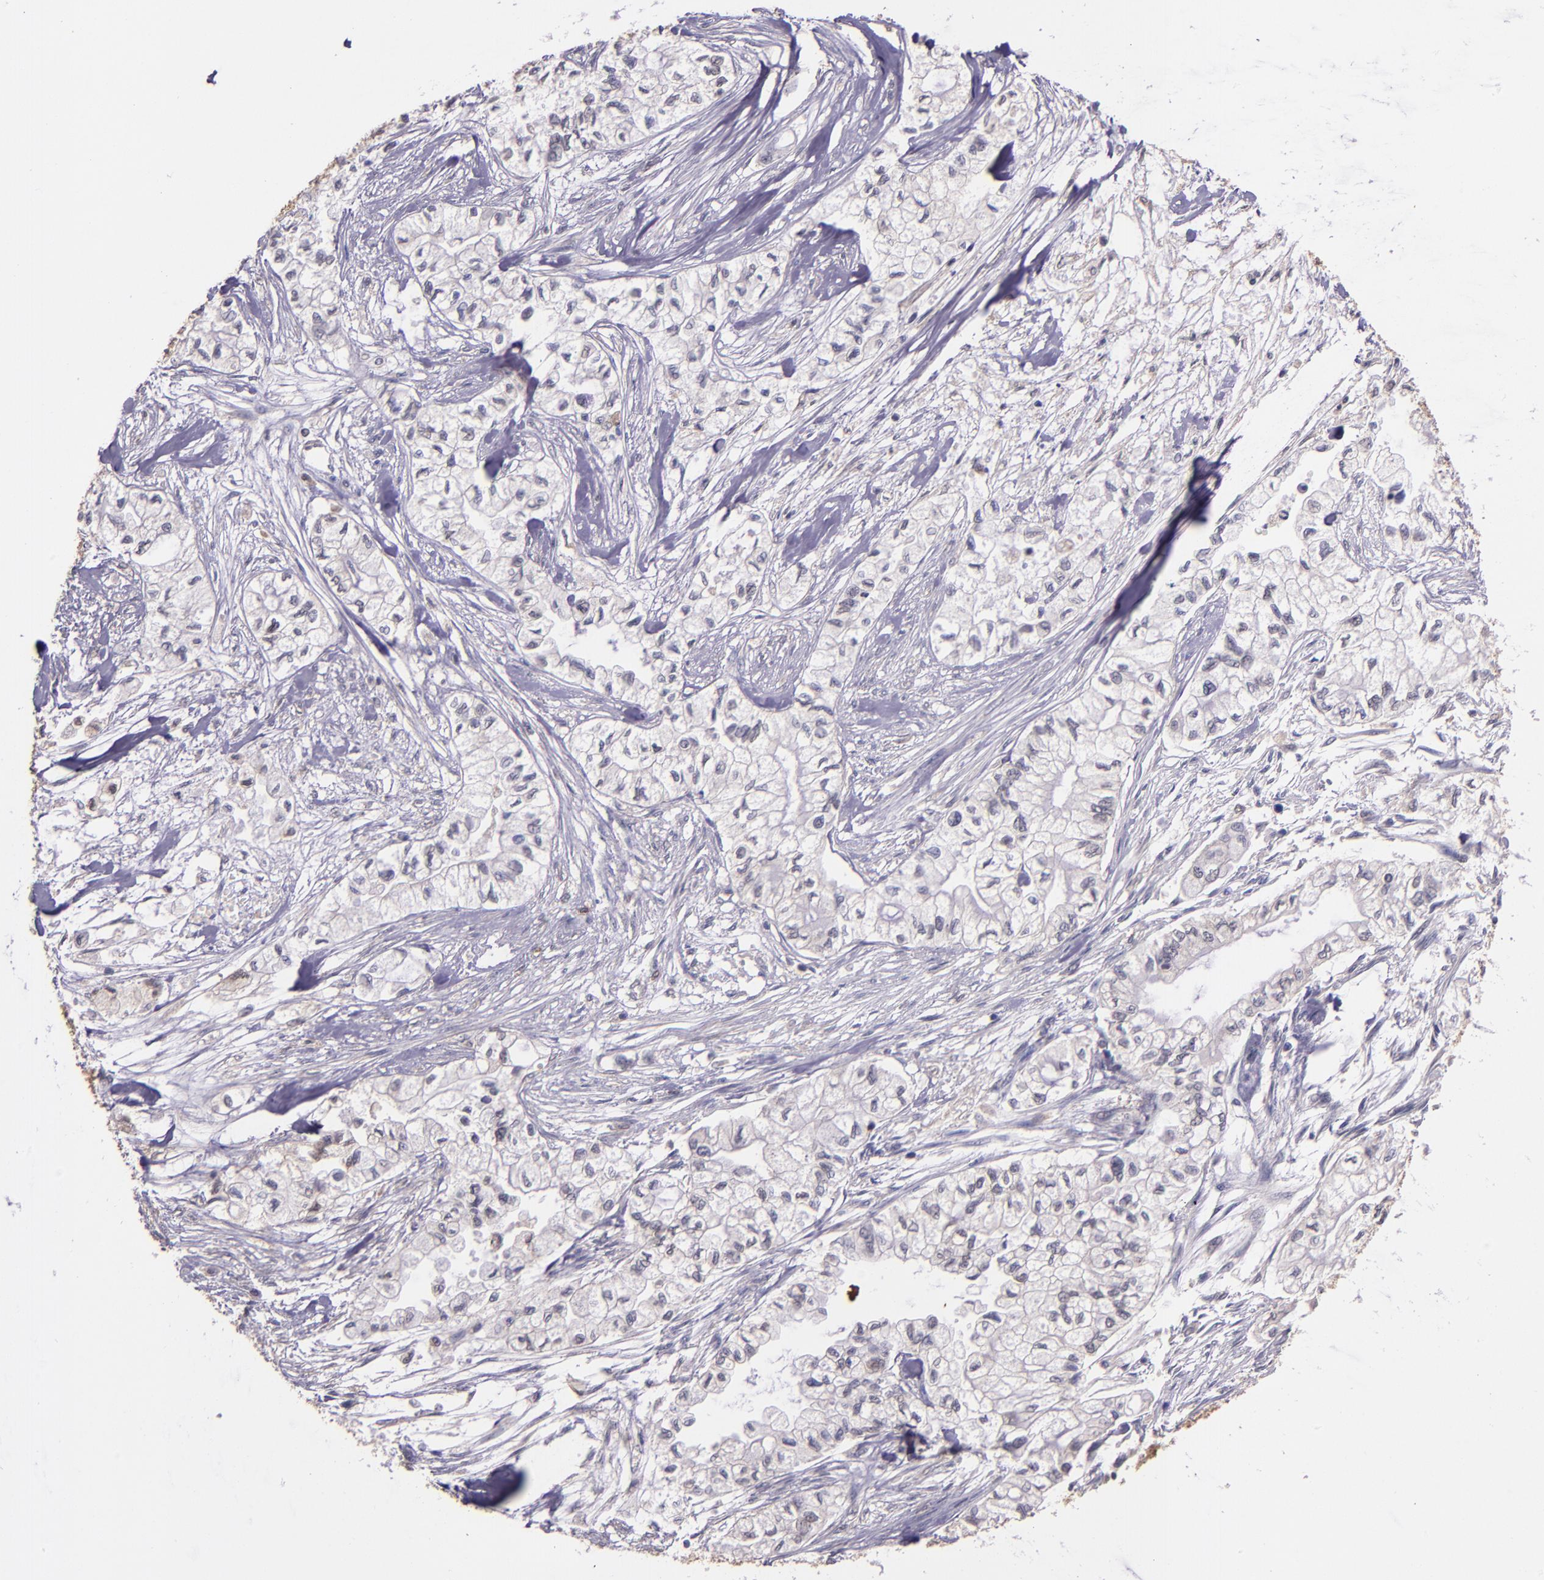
{"staining": {"intensity": "negative", "quantity": "none", "location": "none"}, "tissue": "pancreatic cancer", "cell_type": "Tumor cells", "image_type": "cancer", "snomed": [{"axis": "morphology", "description": "Adenocarcinoma, NOS"}, {"axis": "topography", "description": "Pancreas"}], "caption": "Immunohistochemistry (IHC) micrograph of neoplastic tissue: human pancreatic cancer (adenocarcinoma) stained with DAB demonstrates no significant protein staining in tumor cells.", "gene": "STAT6", "patient": {"sex": "male", "age": 79}}